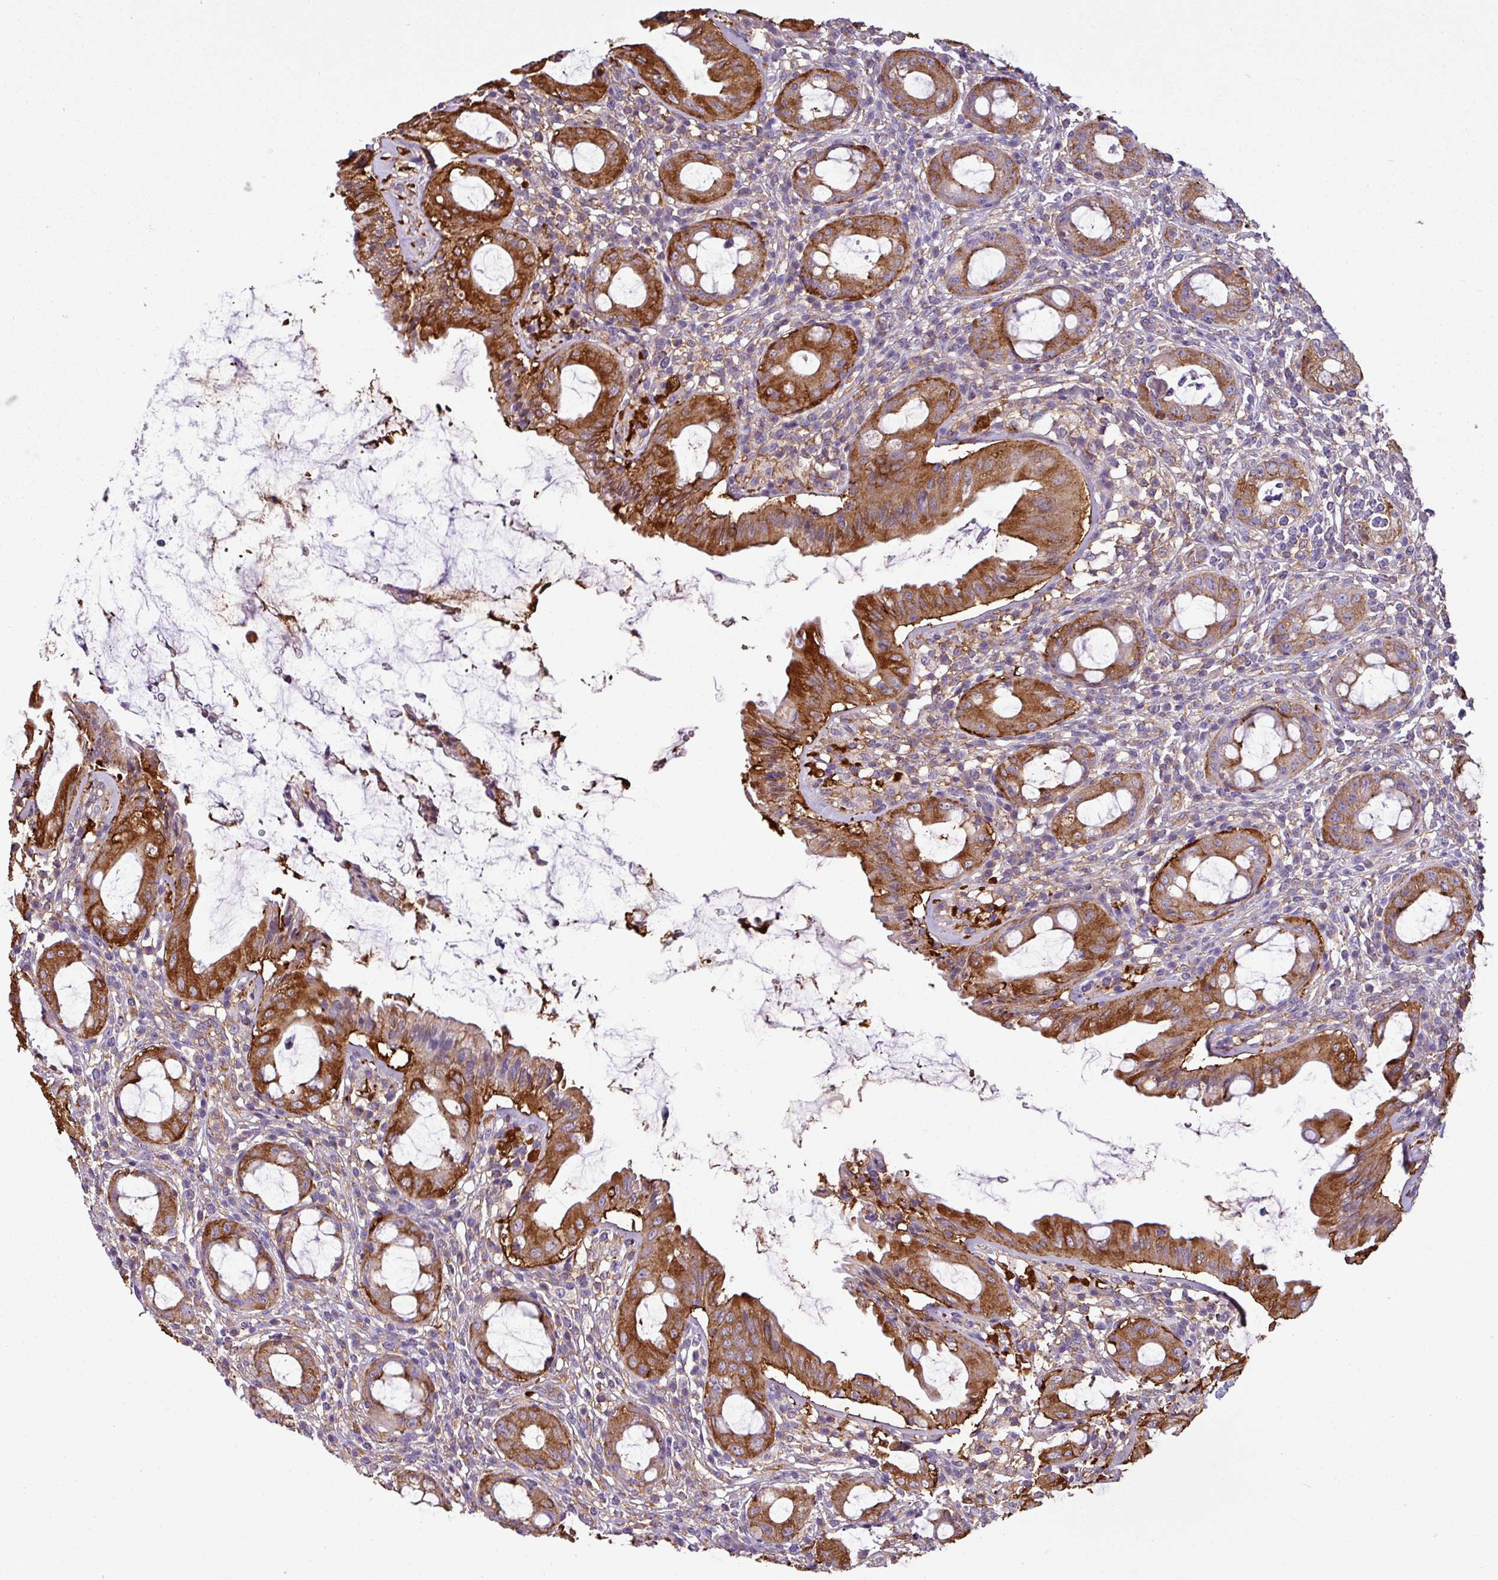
{"staining": {"intensity": "strong", "quantity": ">75%", "location": "cytoplasmic/membranous"}, "tissue": "rectum", "cell_type": "Glandular cells", "image_type": "normal", "snomed": [{"axis": "morphology", "description": "Normal tissue, NOS"}, {"axis": "topography", "description": "Rectum"}], "caption": "Immunohistochemical staining of benign human rectum exhibits >75% levels of strong cytoplasmic/membranous protein expression in about >75% of glandular cells. (IHC, brightfield microscopy, high magnification).", "gene": "XNDC1N", "patient": {"sex": "female", "age": 57}}